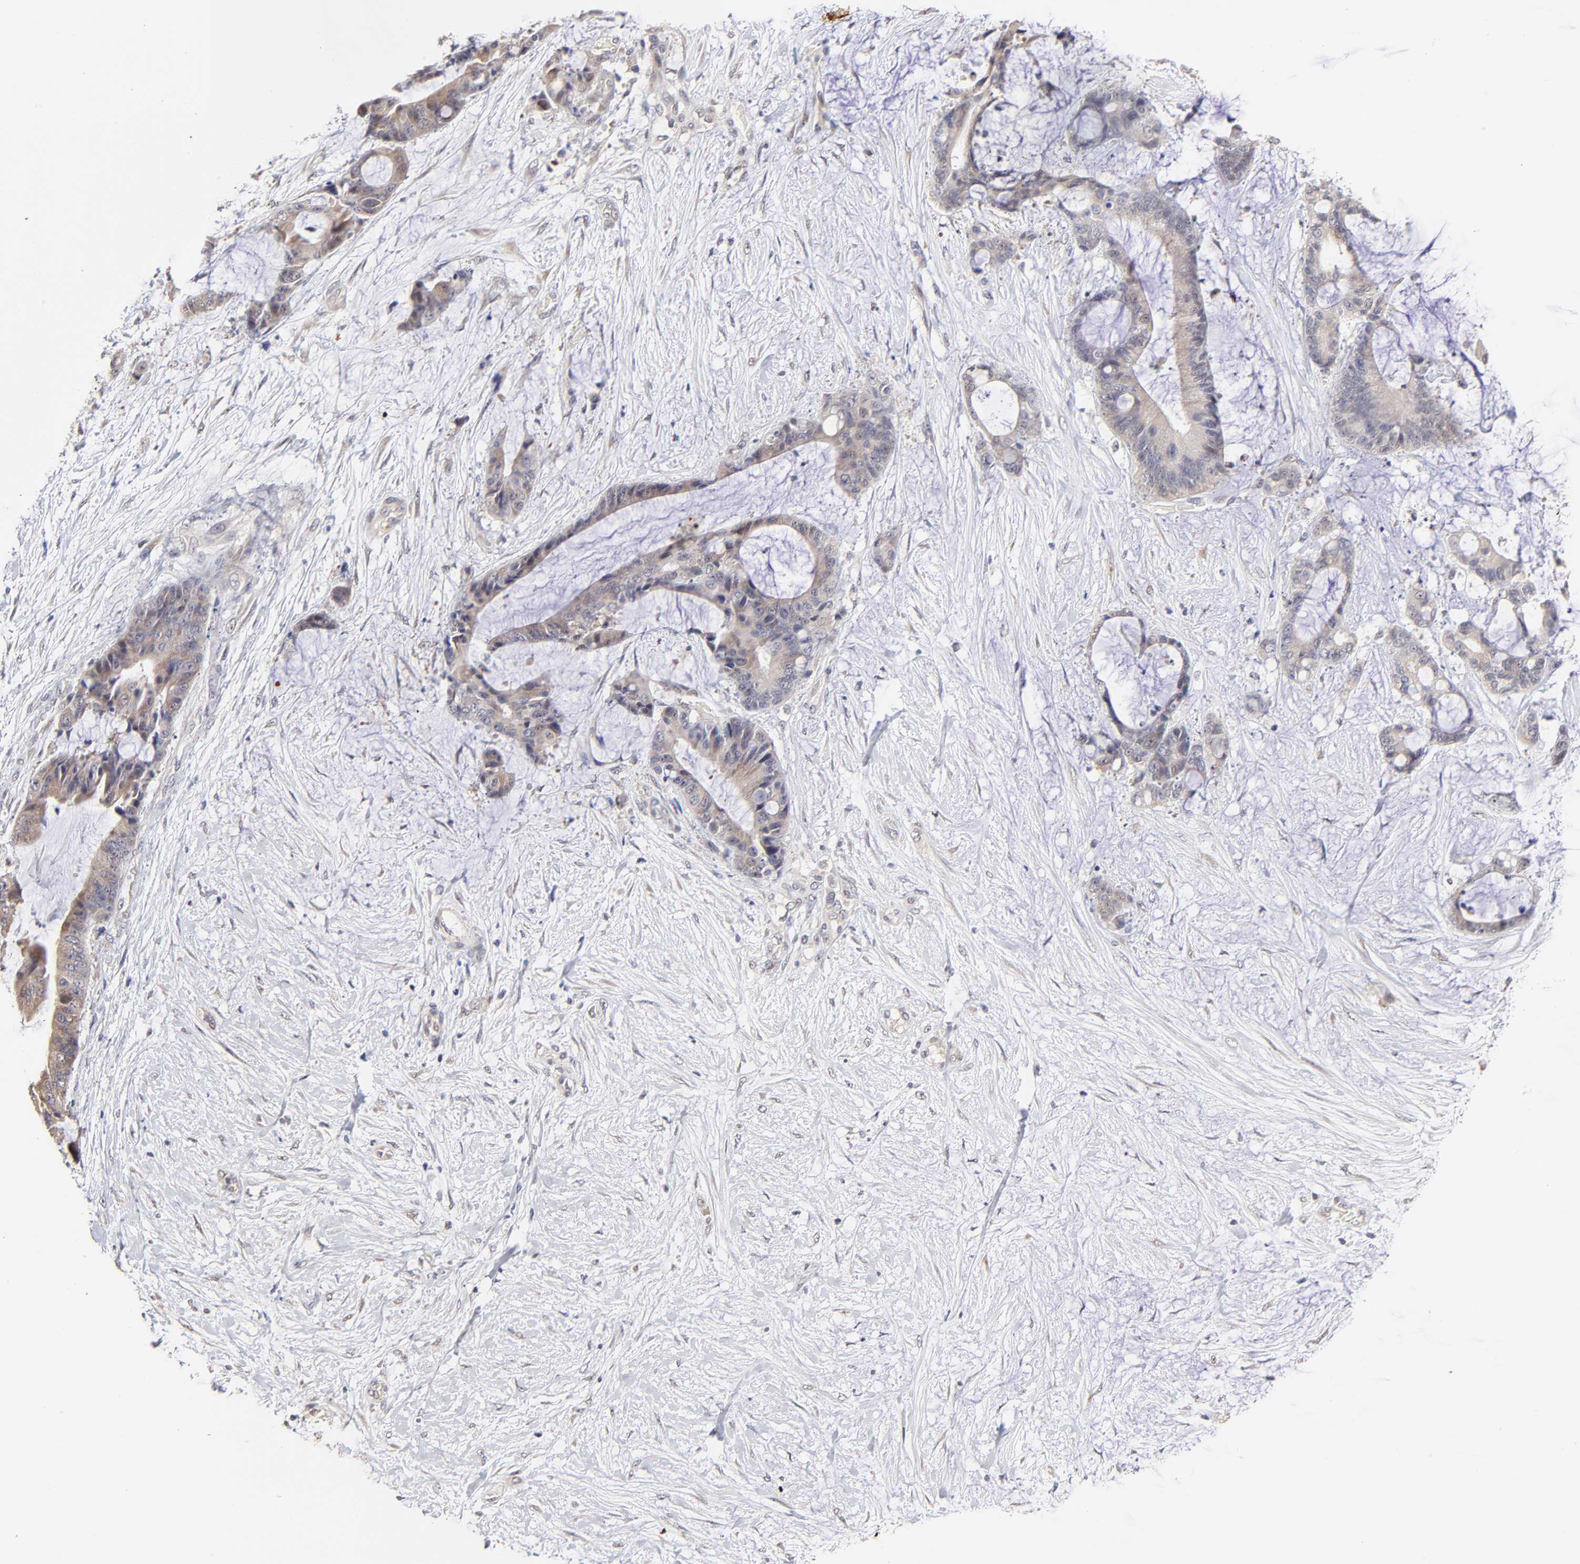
{"staining": {"intensity": "moderate", "quantity": ">75%", "location": "cytoplasmic/membranous"}, "tissue": "liver cancer", "cell_type": "Tumor cells", "image_type": "cancer", "snomed": [{"axis": "morphology", "description": "Cholangiocarcinoma"}, {"axis": "topography", "description": "Liver"}], "caption": "High-magnification brightfield microscopy of liver cholangiocarcinoma stained with DAB (3,3'-diaminobenzidine) (brown) and counterstained with hematoxylin (blue). tumor cells exhibit moderate cytoplasmic/membranous expression is seen in about>75% of cells. (brown staining indicates protein expression, while blue staining denotes nuclei).", "gene": "ZNF10", "patient": {"sex": "female", "age": 73}}